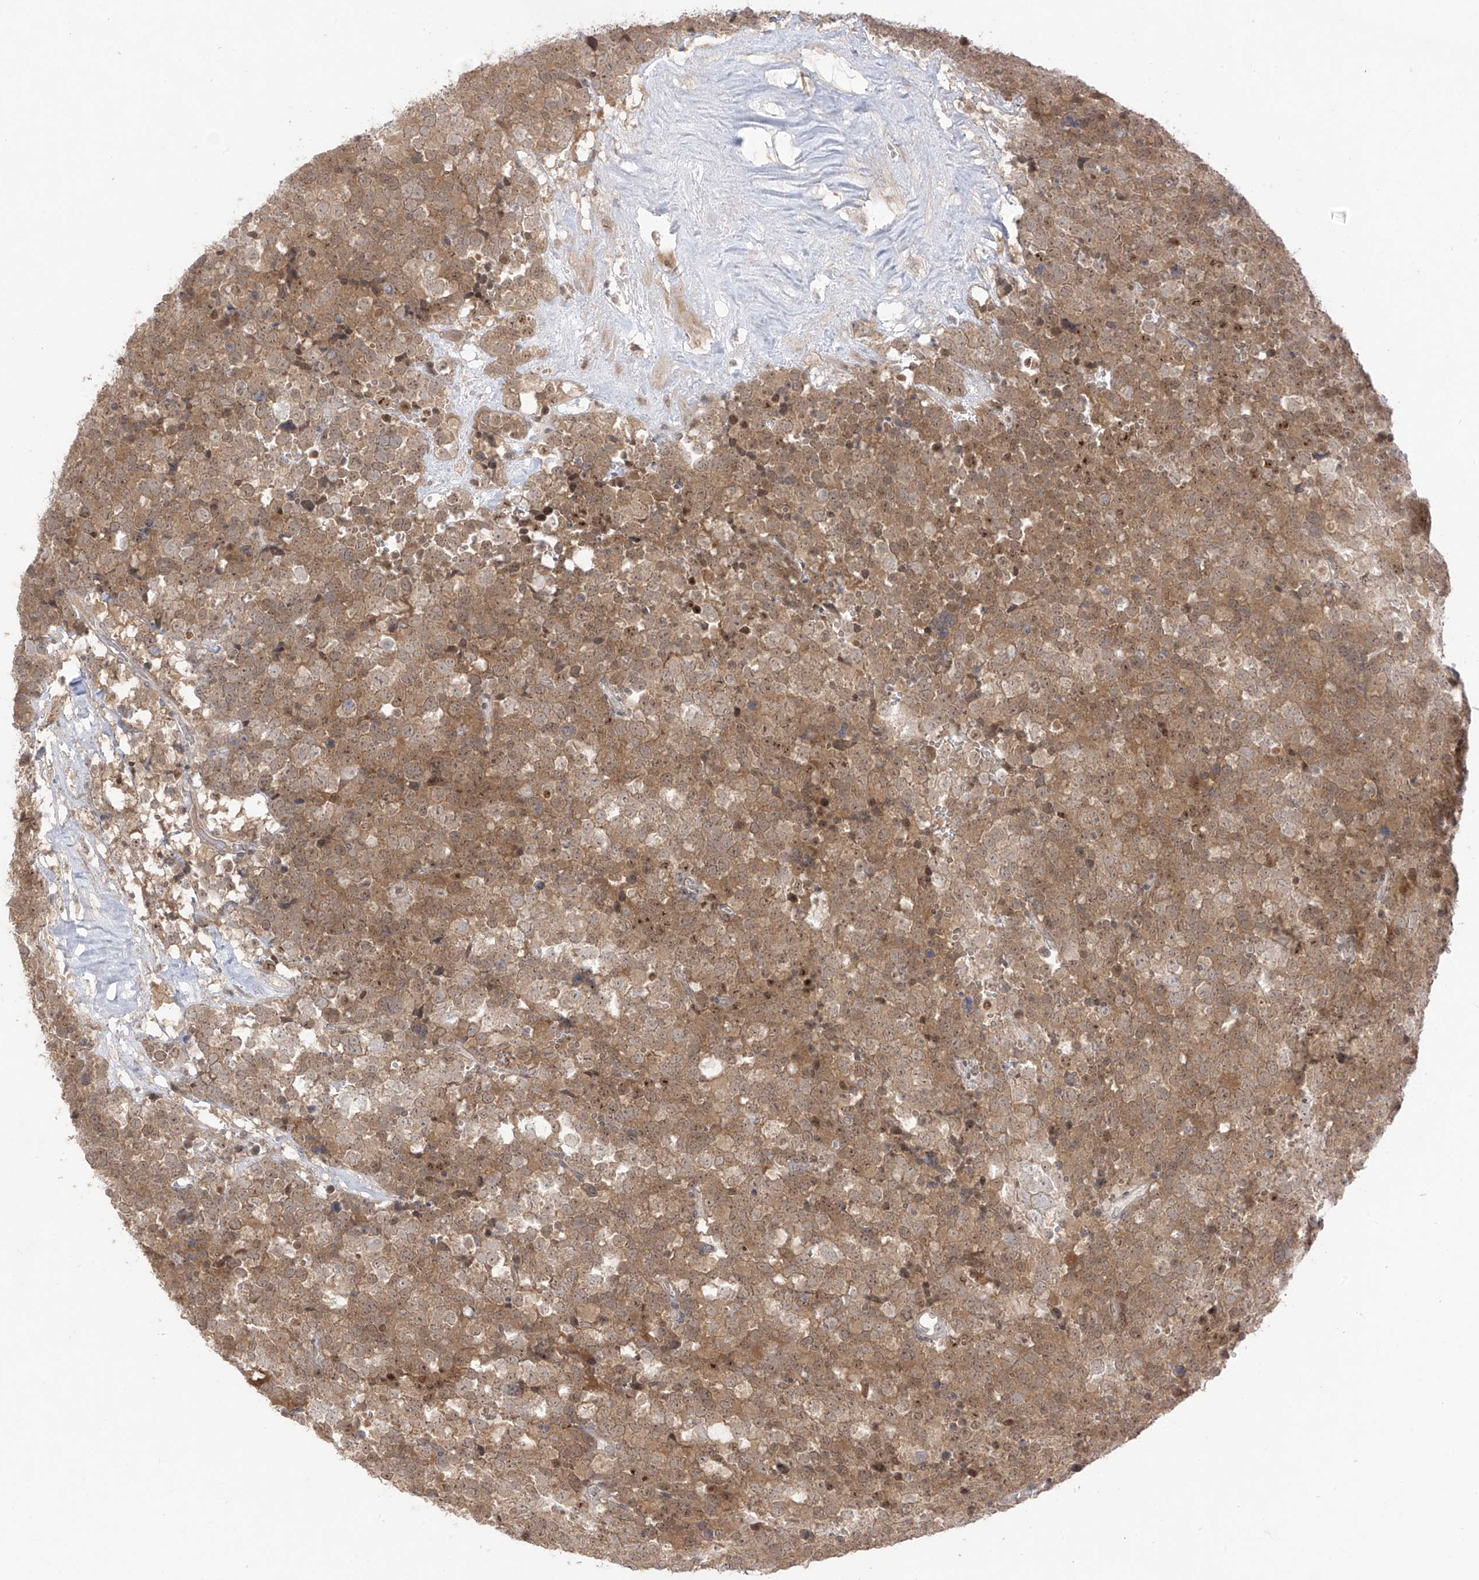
{"staining": {"intensity": "moderate", "quantity": ">75%", "location": "cytoplasmic/membranous"}, "tissue": "testis cancer", "cell_type": "Tumor cells", "image_type": "cancer", "snomed": [{"axis": "morphology", "description": "Seminoma, NOS"}, {"axis": "topography", "description": "Testis"}], "caption": "High-magnification brightfield microscopy of testis seminoma stained with DAB (3,3'-diaminobenzidine) (brown) and counterstained with hematoxylin (blue). tumor cells exhibit moderate cytoplasmic/membranous expression is seen in approximately>75% of cells.", "gene": "OGT", "patient": {"sex": "male", "age": 71}}